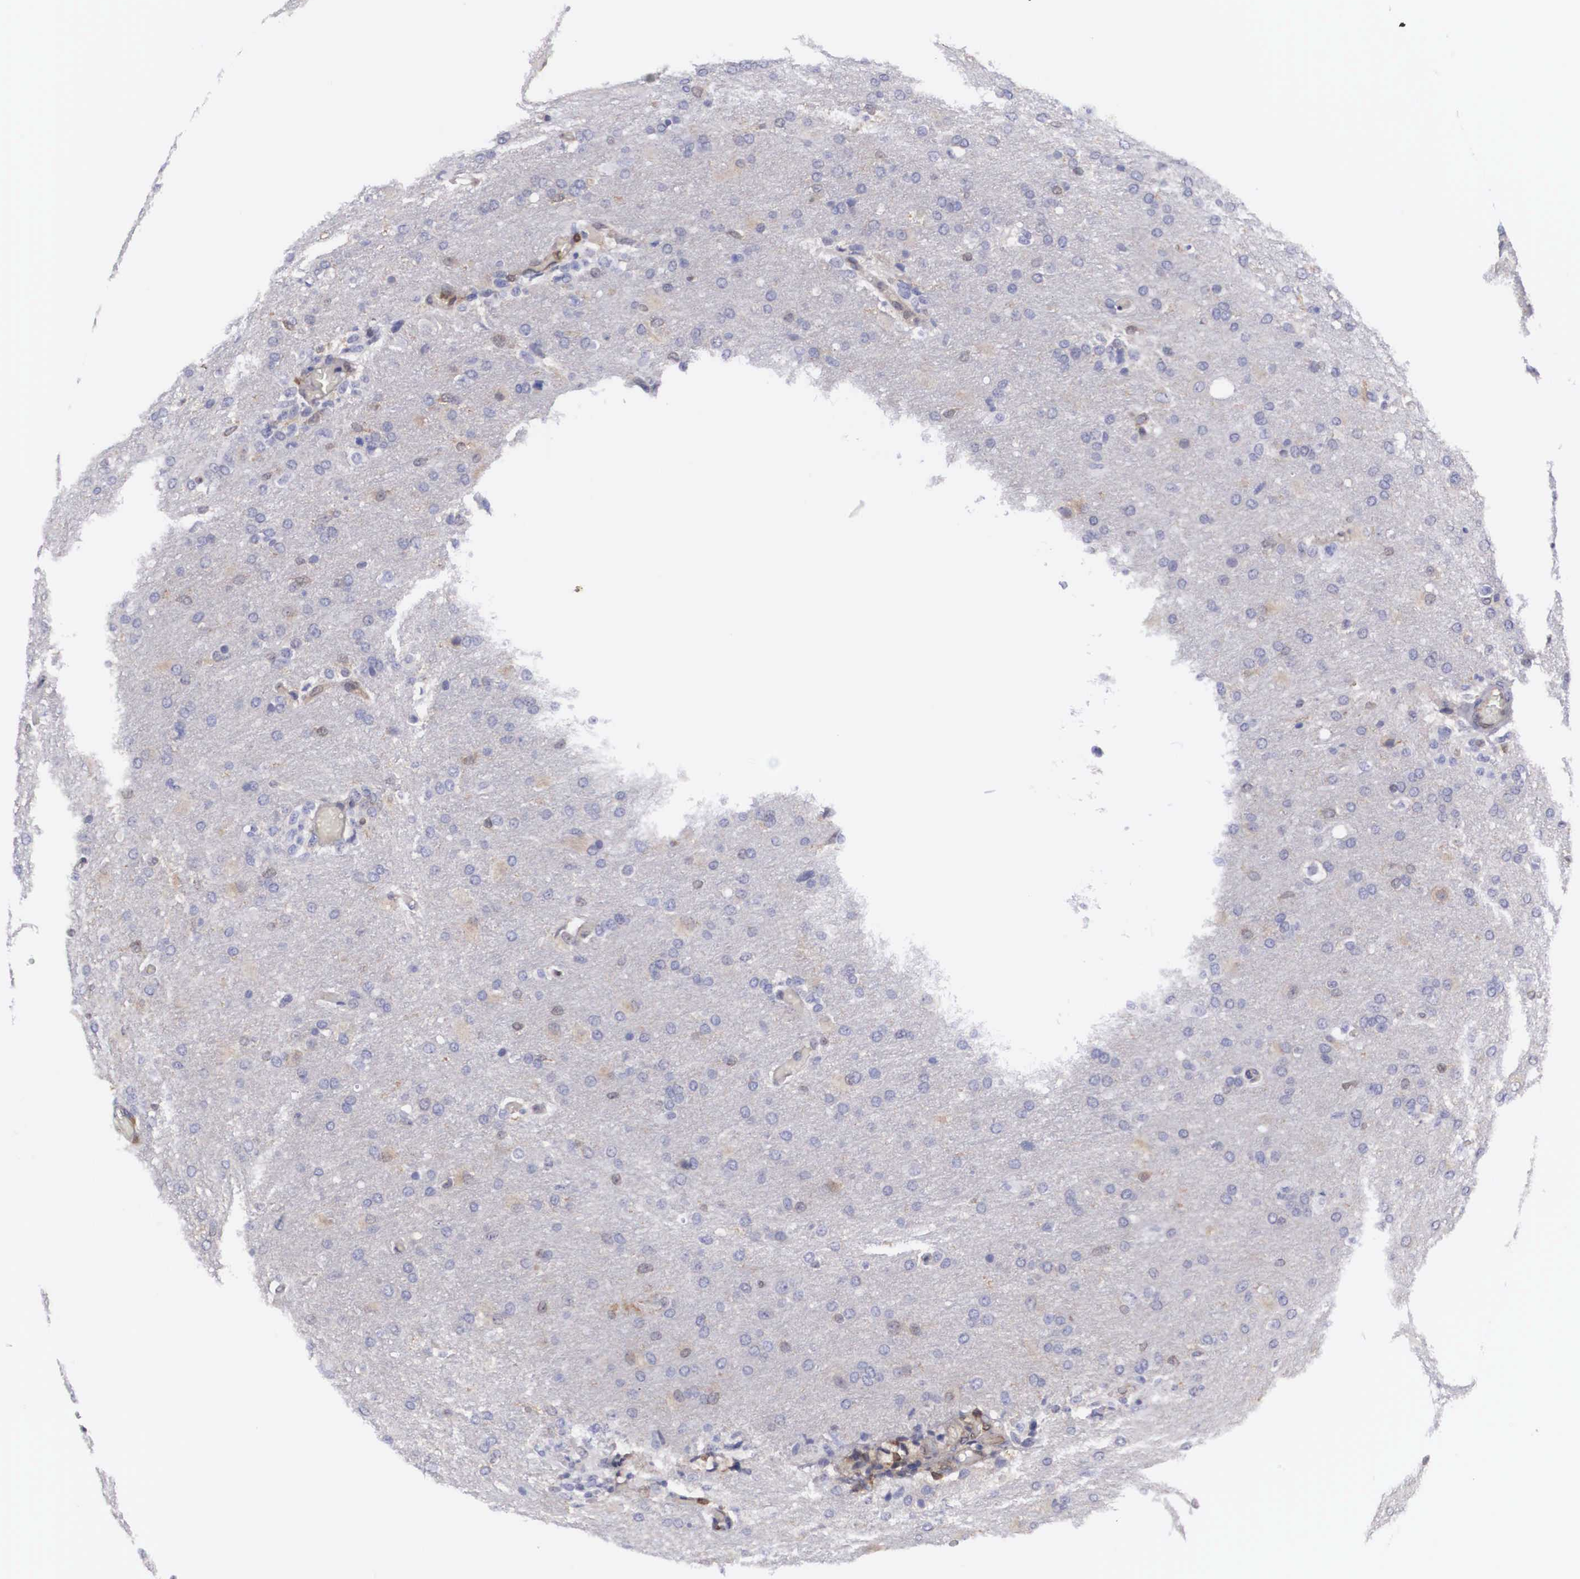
{"staining": {"intensity": "negative", "quantity": "none", "location": "none"}, "tissue": "glioma", "cell_type": "Tumor cells", "image_type": "cancer", "snomed": [{"axis": "morphology", "description": "Glioma, malignant, High grade"}, {"axis": "topography", "description": "Brain"}], "caption": "The histopathology image shows no staining of tumor cells in malignant glioma (high-grade). (DAB immunohistochemistry visualized using brightfield microscopy, high magnification).", "gene": "ADSL", "patient": {"sex": "male", "age": 68}}